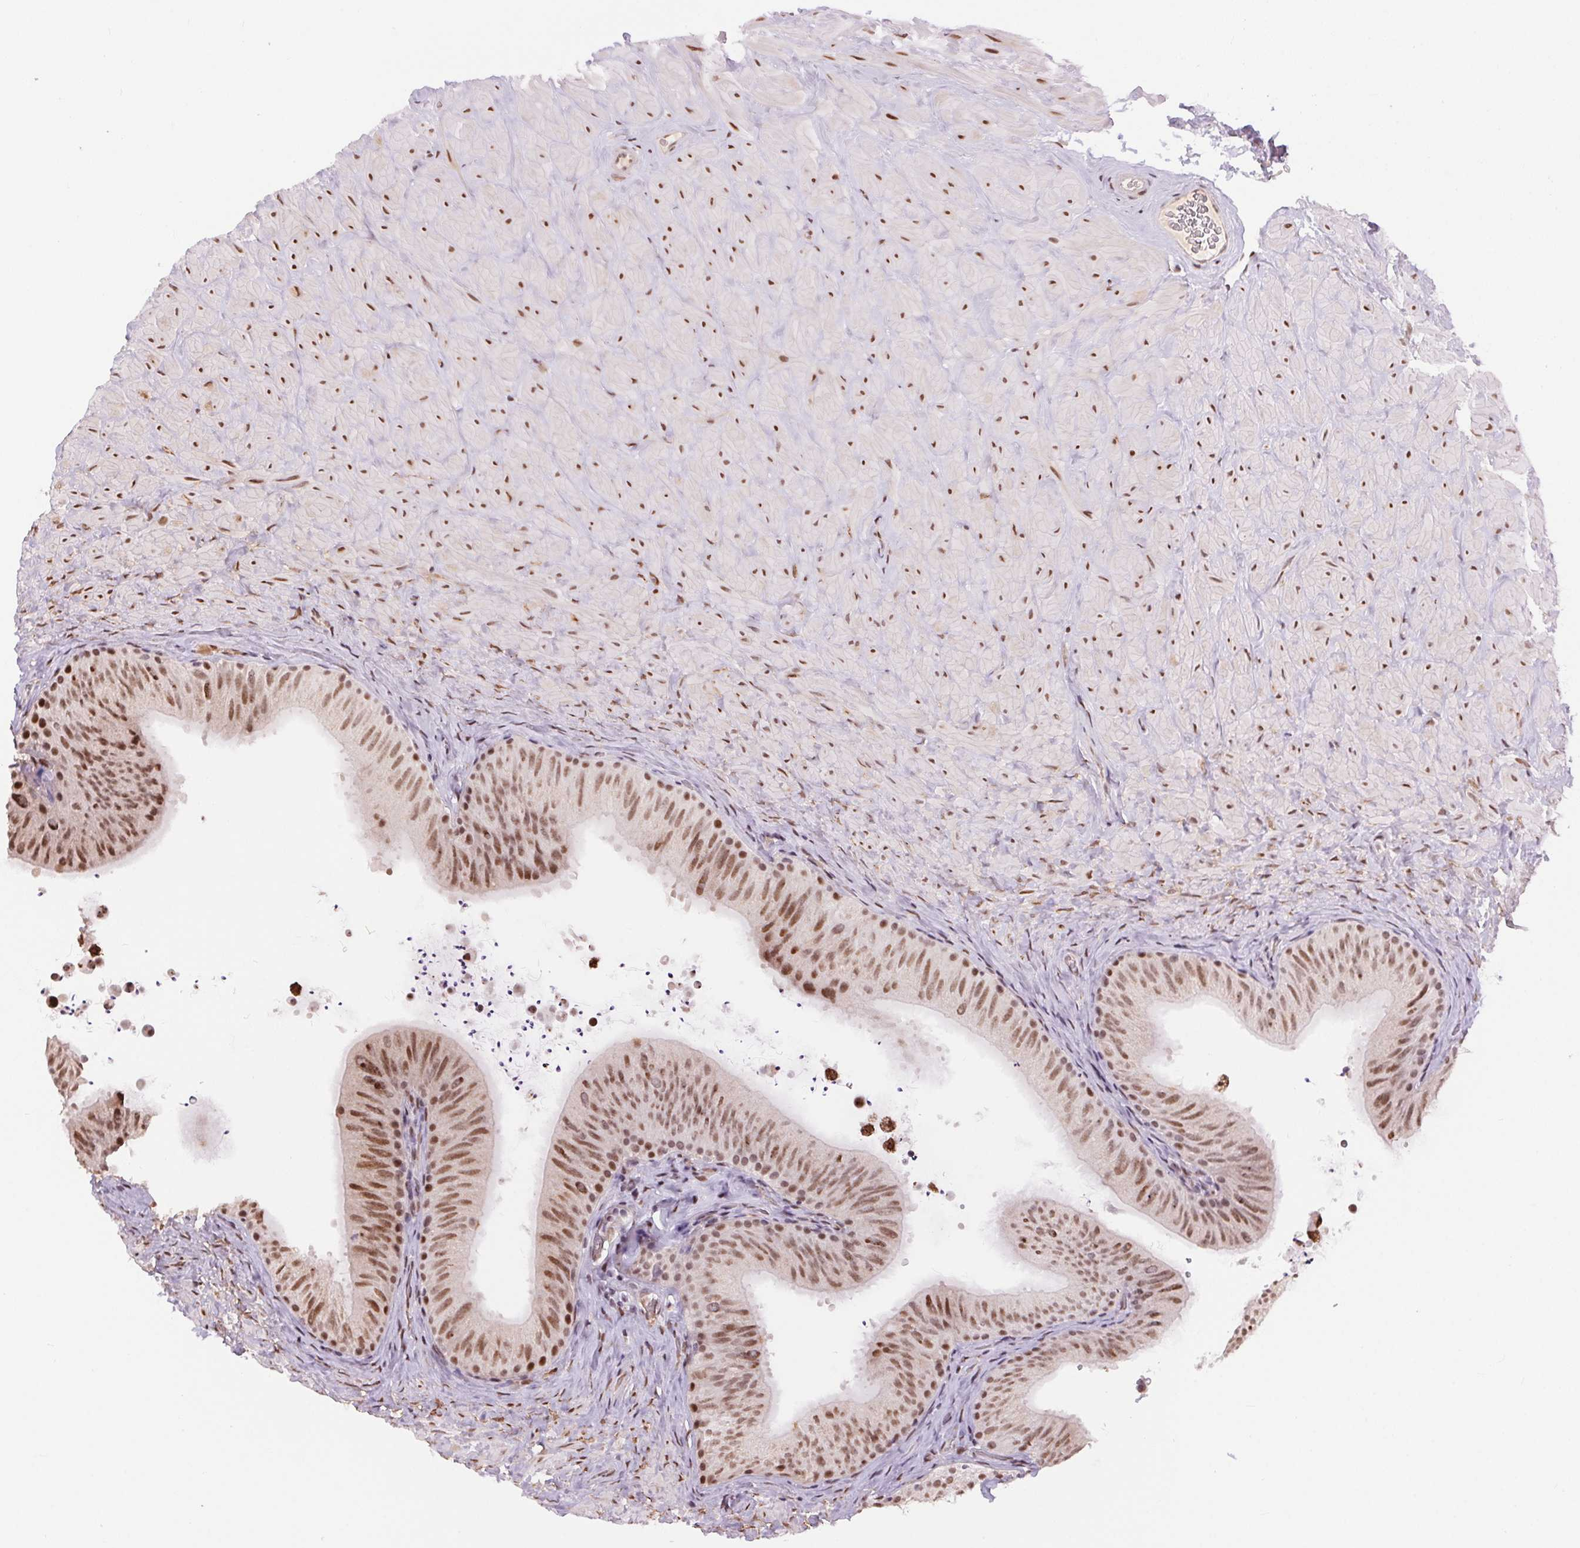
{"staining": {"intensity": "moderate", "quantity": ">75%", "location": "nuclear"}, "tissue": "epididymis", "cell_type": "Glandular cells", "image_type": "normal", "snomed": [{"axis": "morphology", "description": "Normal tissue, NOS"}, {"axis": "topography", "description": "Epididymis, spermatic cord, NOS"}, {"axis": "topography", "description": "Epididymis"}], "caption": "Human epididymis stained for a protein (brown) demonstrates moderate nuclear positive staining in about >75% of glandular cells.", "gene": "RAD23A", "patient": {"sex": "male", "age": 31}}